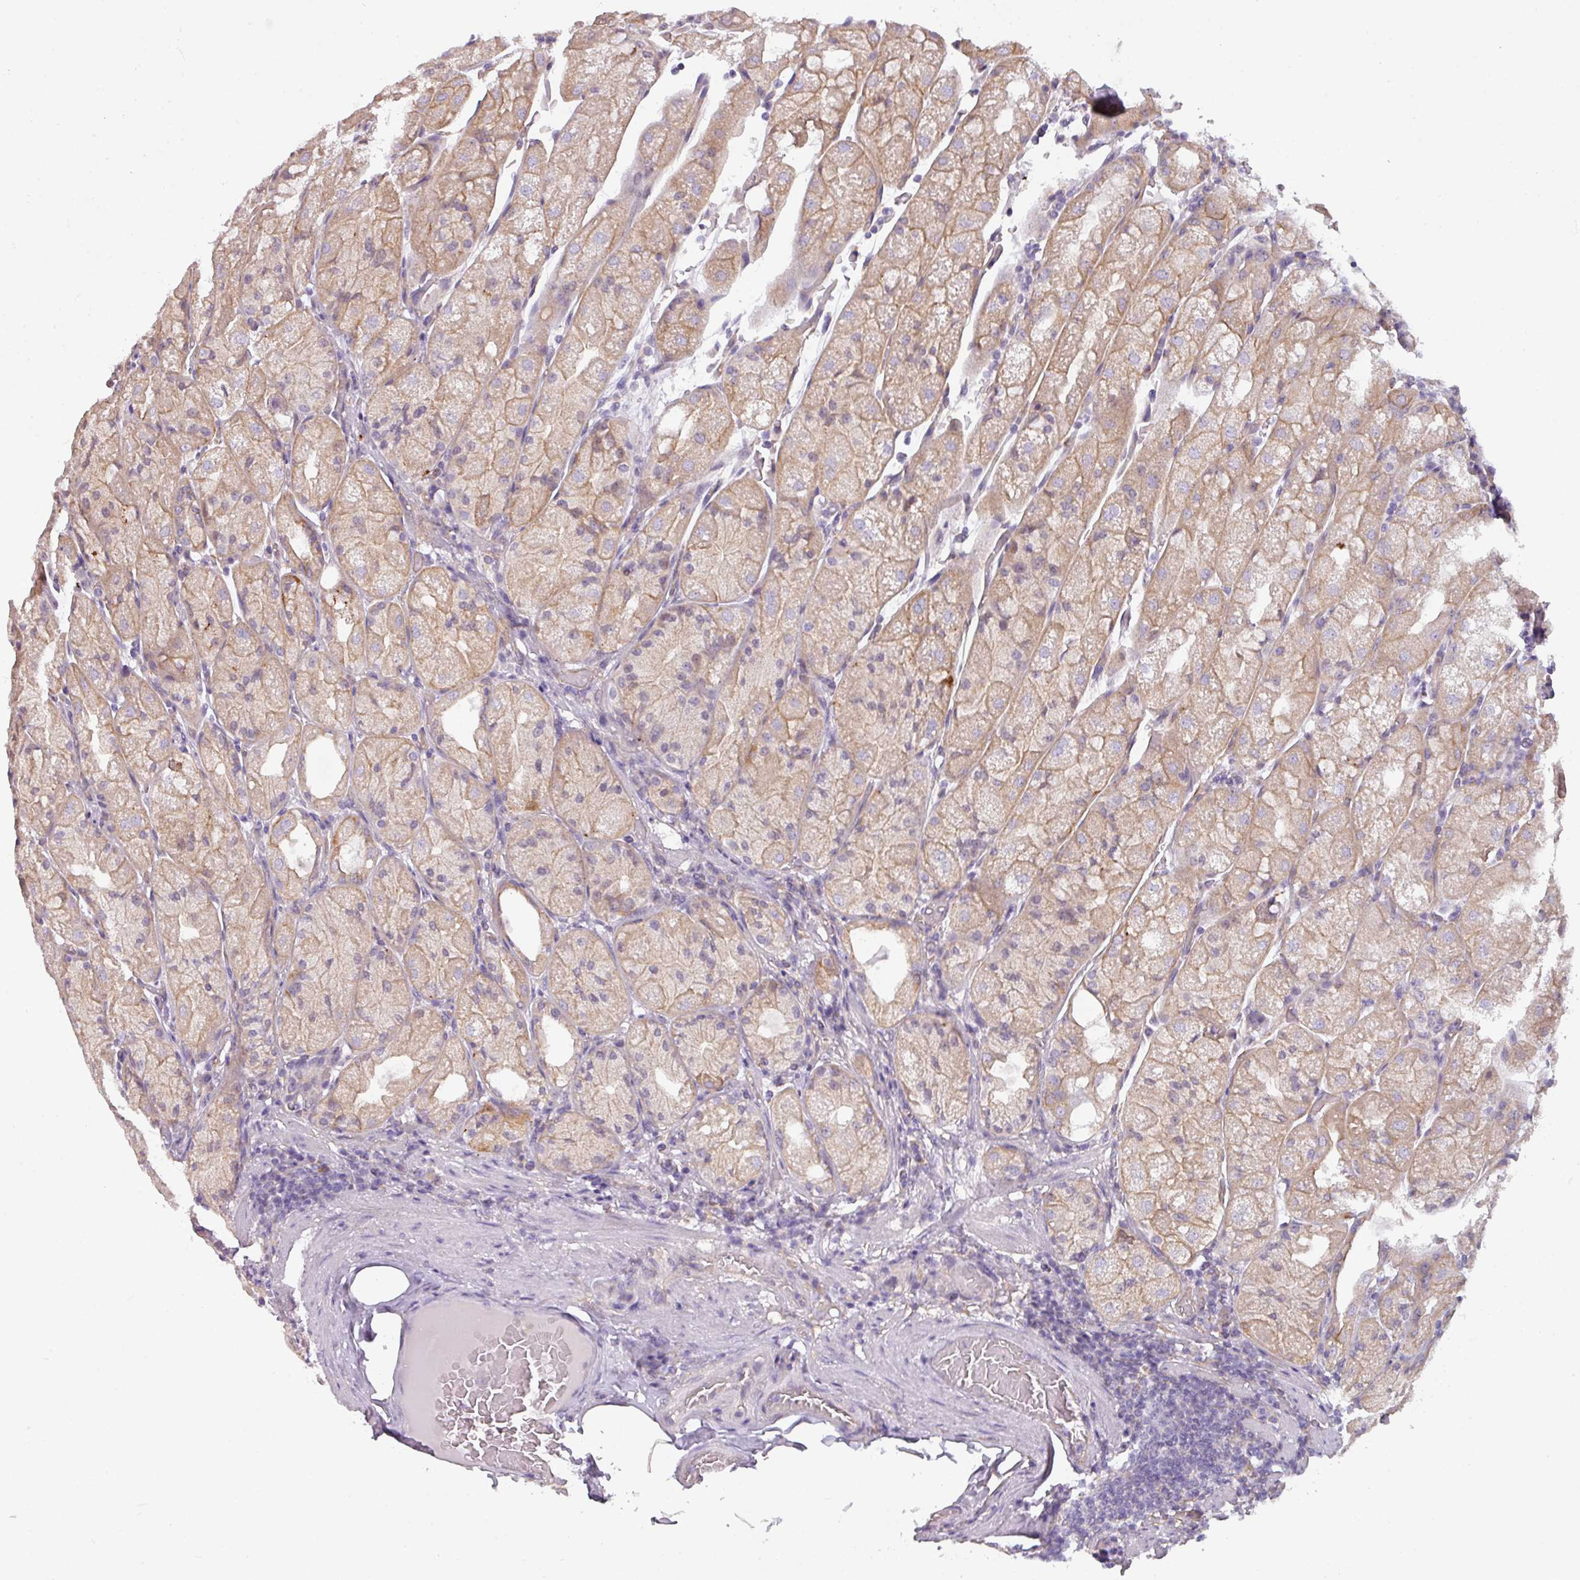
{"staining": {"intensity": "moderate", "quantity": ">75%", "location": "cytoplasmic/membranous"}, "tissue": "stomach", "cell_type": "Glandular cells", "image_type": "normal", "snomed": [{"axis": "morphology", "description": "Normal tissue, NOS"}, {"axis": "topography", "description": "Stomach, upper"}], "caption": "An immunohistochemistry (IHC) image of normal tissue is shown. Protein staining in brown highlights moderate cytoplasmic/membranous positivity in stomach within glandular cells. Immunohistochemistry (ihc) stains the protein in brown and the nuclei are stained blue.", "gene": "BUD23", "patient": {"sex": "male", "age": 52}}